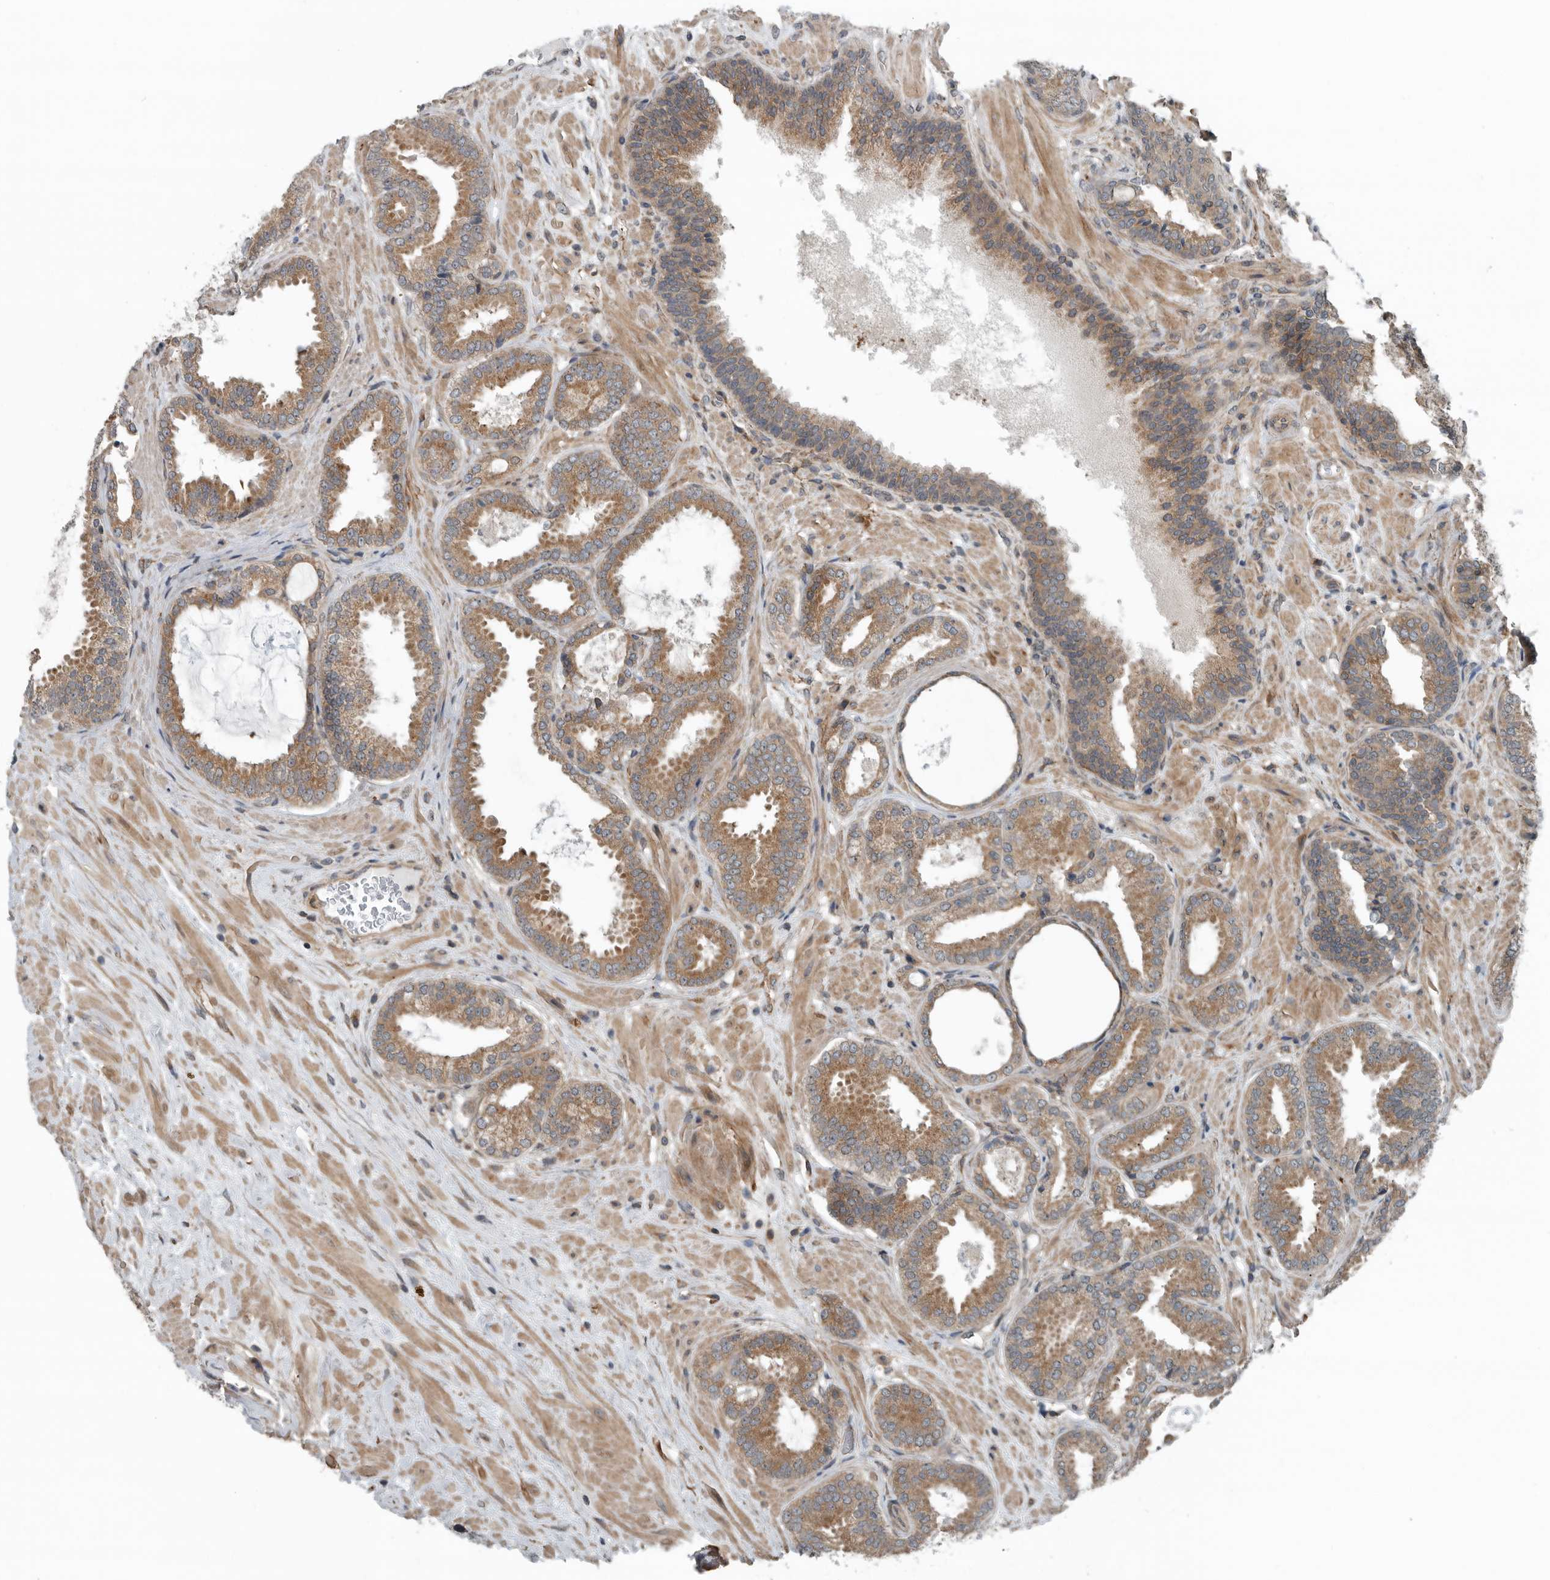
{"staining": {"intensity": "moderate", "quantity": ">75%", "location": "cytoplasmic/membranous"}, "tissue": "prostate cancer", "cell_type": "Tumor cells", "image_type": "cancer", "snomed": [{"axis": "morphology", "description": "Adenocarcinoma, Low grade"}, {"axis": "topography", "description": "Prostate"}], "caption": "Protein staining by IHC exhibits moderate cytoplasmic/membranous expression in about >75% of tumor cells in prostate adenocarcinoma (low-grade). (Brightfield microscopy of DAB IHC at high magnification).", "gene": "AMFR", "patient": {"sex": "male", "age": 71}}